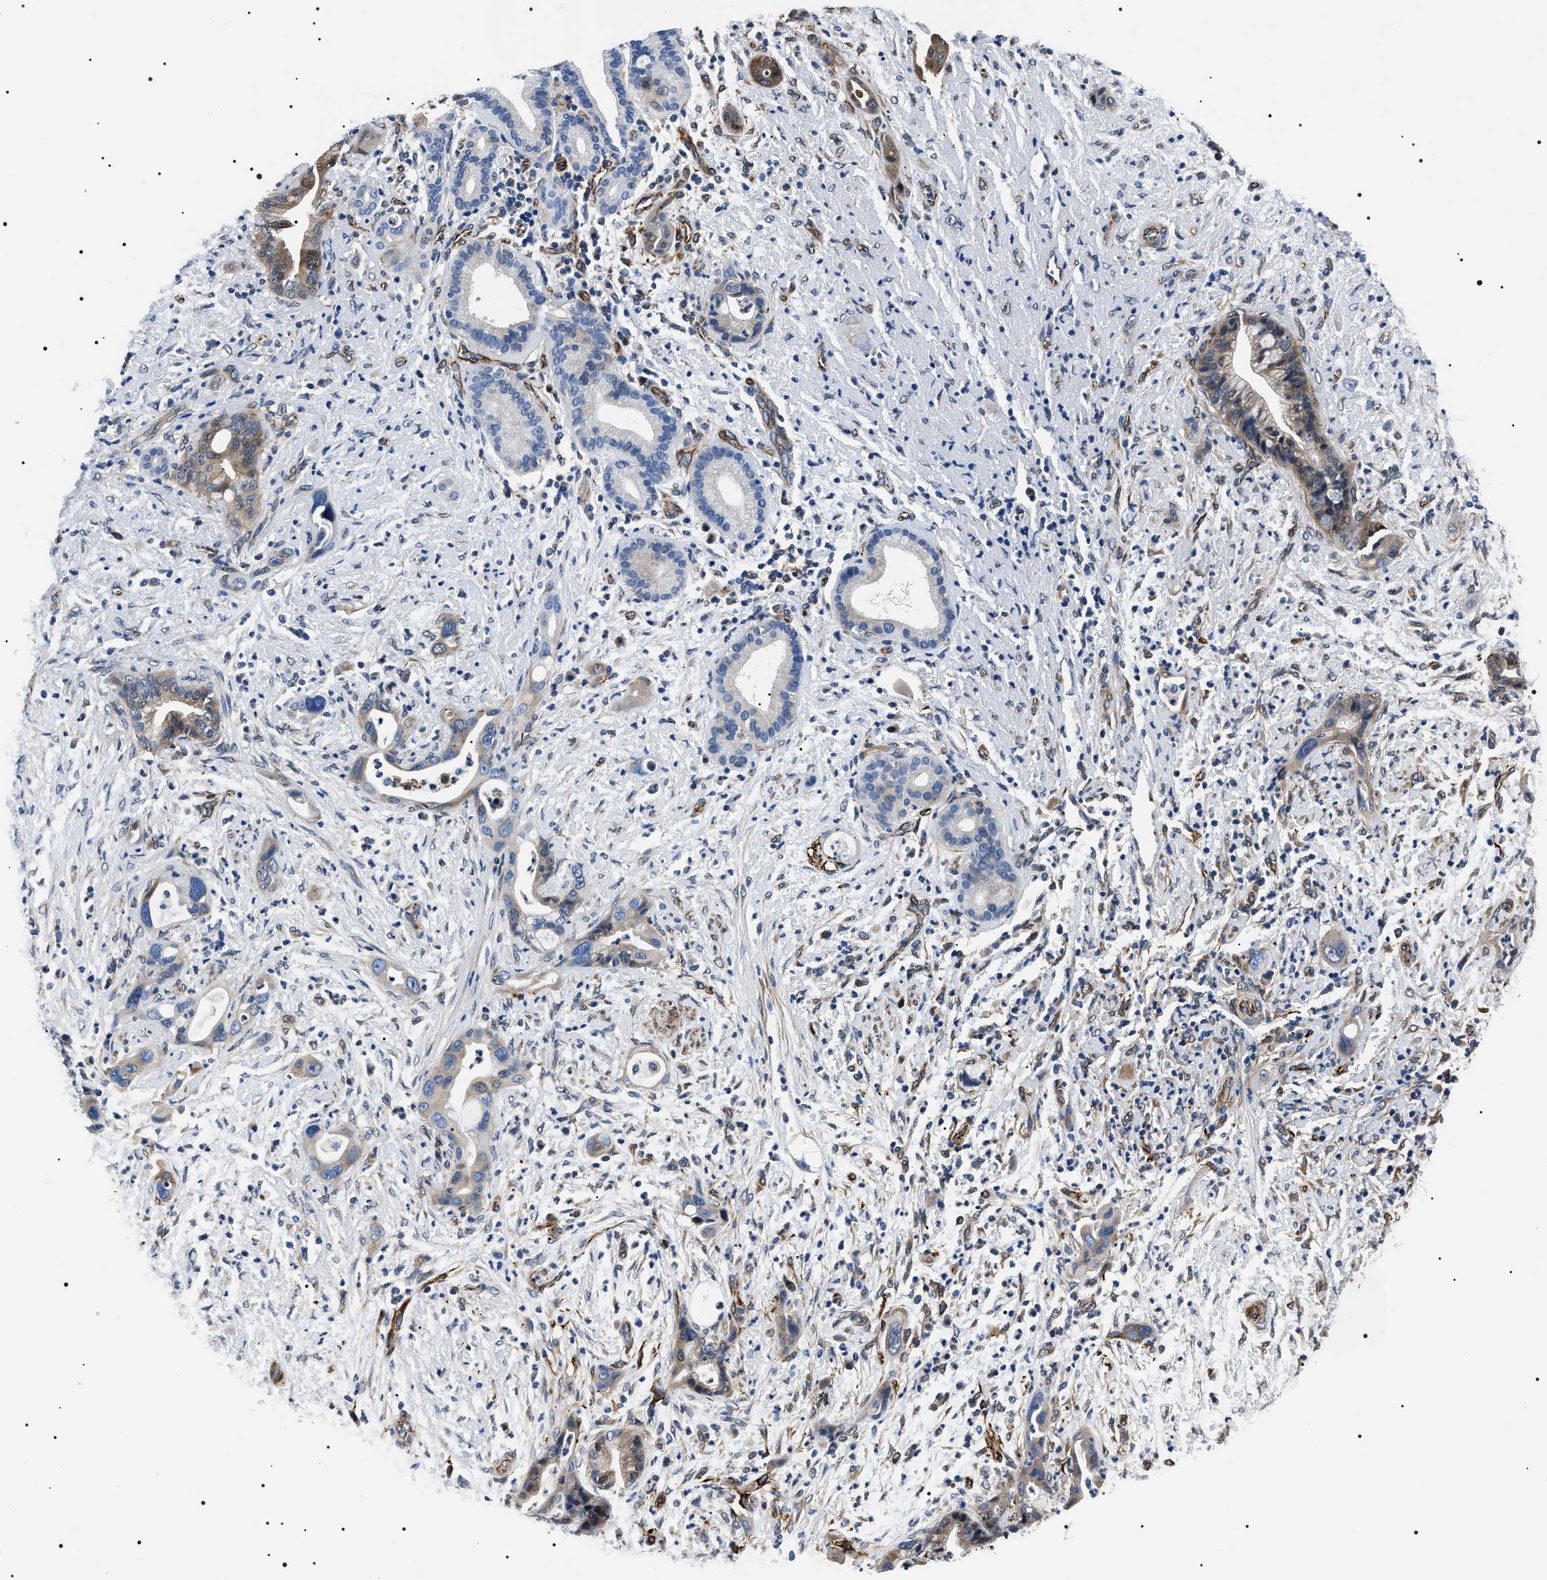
{"staining": {"intensity": "weak", "quantity": "25%-75%", "location": "cytoplasmic/membranous"}, "tissue": "pancreatic cancer", "cell_type": "Tumor cells", "image_type": "cancer", "snomed": [{"axis": "morphology", "description": "Adenocarcinoma, NOS"}, {"axis": "topography", "description": "Pancreas"}], "caption": "Brown immunohistochemical staining in human pancreatic cancer reveals weak cytoplasmic/membranous positivity in about 25%-75% of tumor cells. (DAB (3,3'-diaminobenzidine) = brown stain, brightfield microscopy at high magnification).", "gene": "BAG2", "patient": {"sex": "male", "age": 59}}